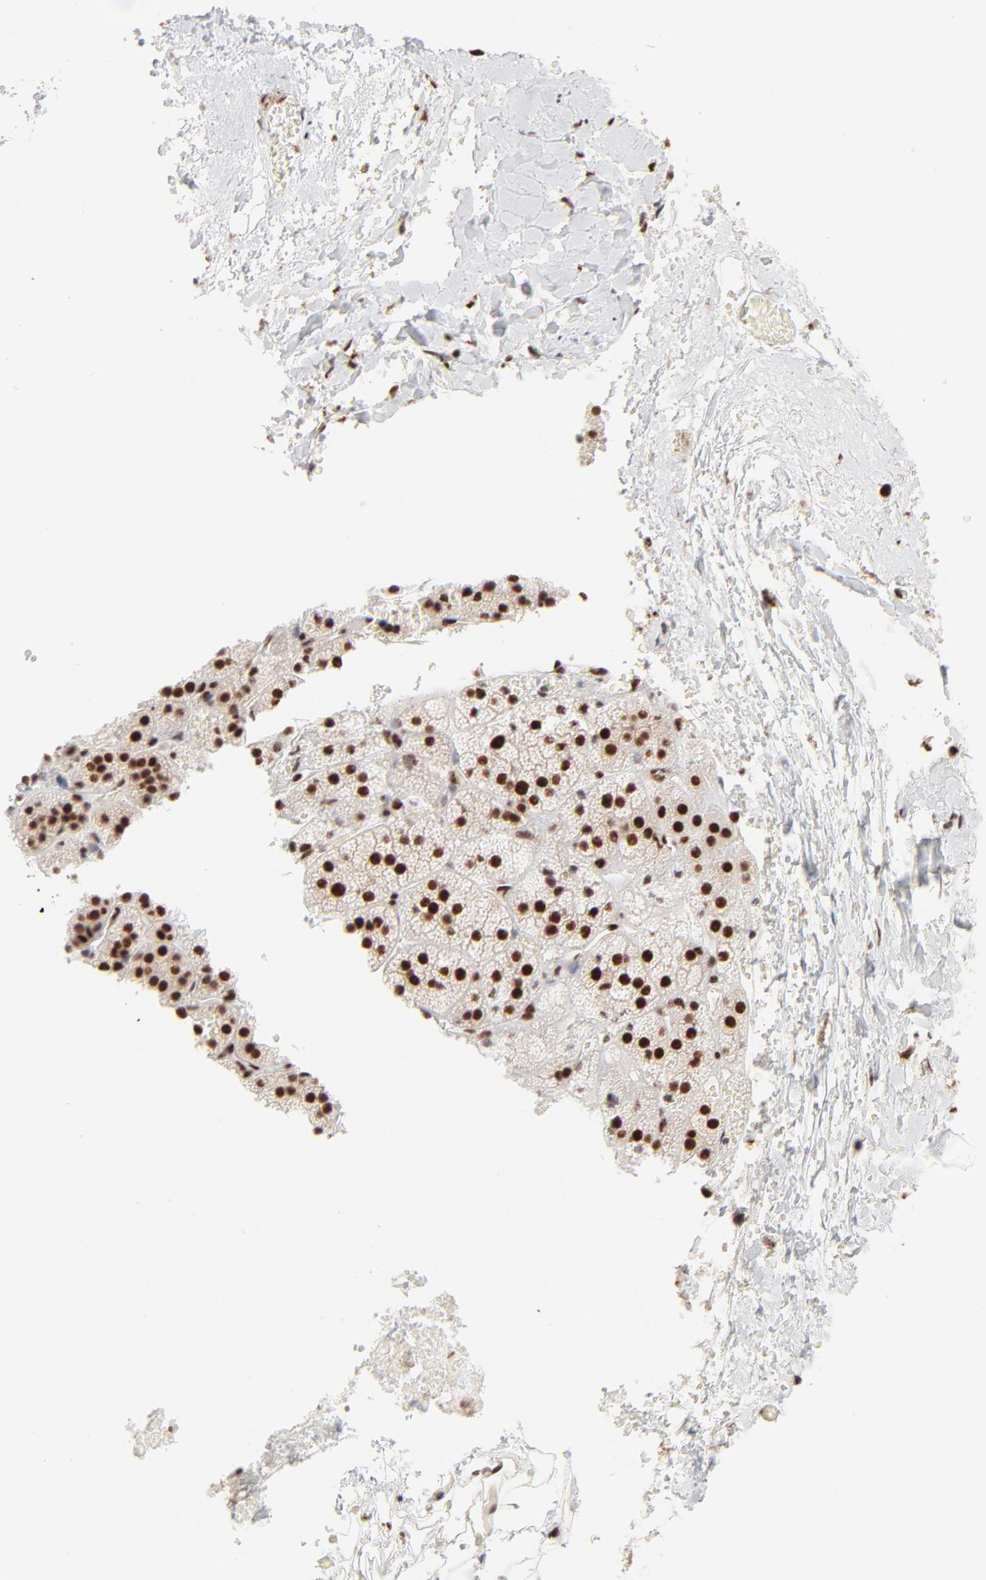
{"staining": {"intensity": "strong", "quantity": ">75%", "location": "nuclear"}, "tissue": "adrenal gland", "cell_type": "Glandular cells", "image_type": "normal", "snomed": [{"axis": "morphology", "description": "Normal tissue, NOS"}, {"axis": "topography", "description": "Adrenal gland"}], "caption": "Protein analysis of benign adrenal gland exhibits strong nuclear expression in about >75% of glandular cells.", "gene": "TARDBP", "patient": {"sex": "female", "age": 44}}